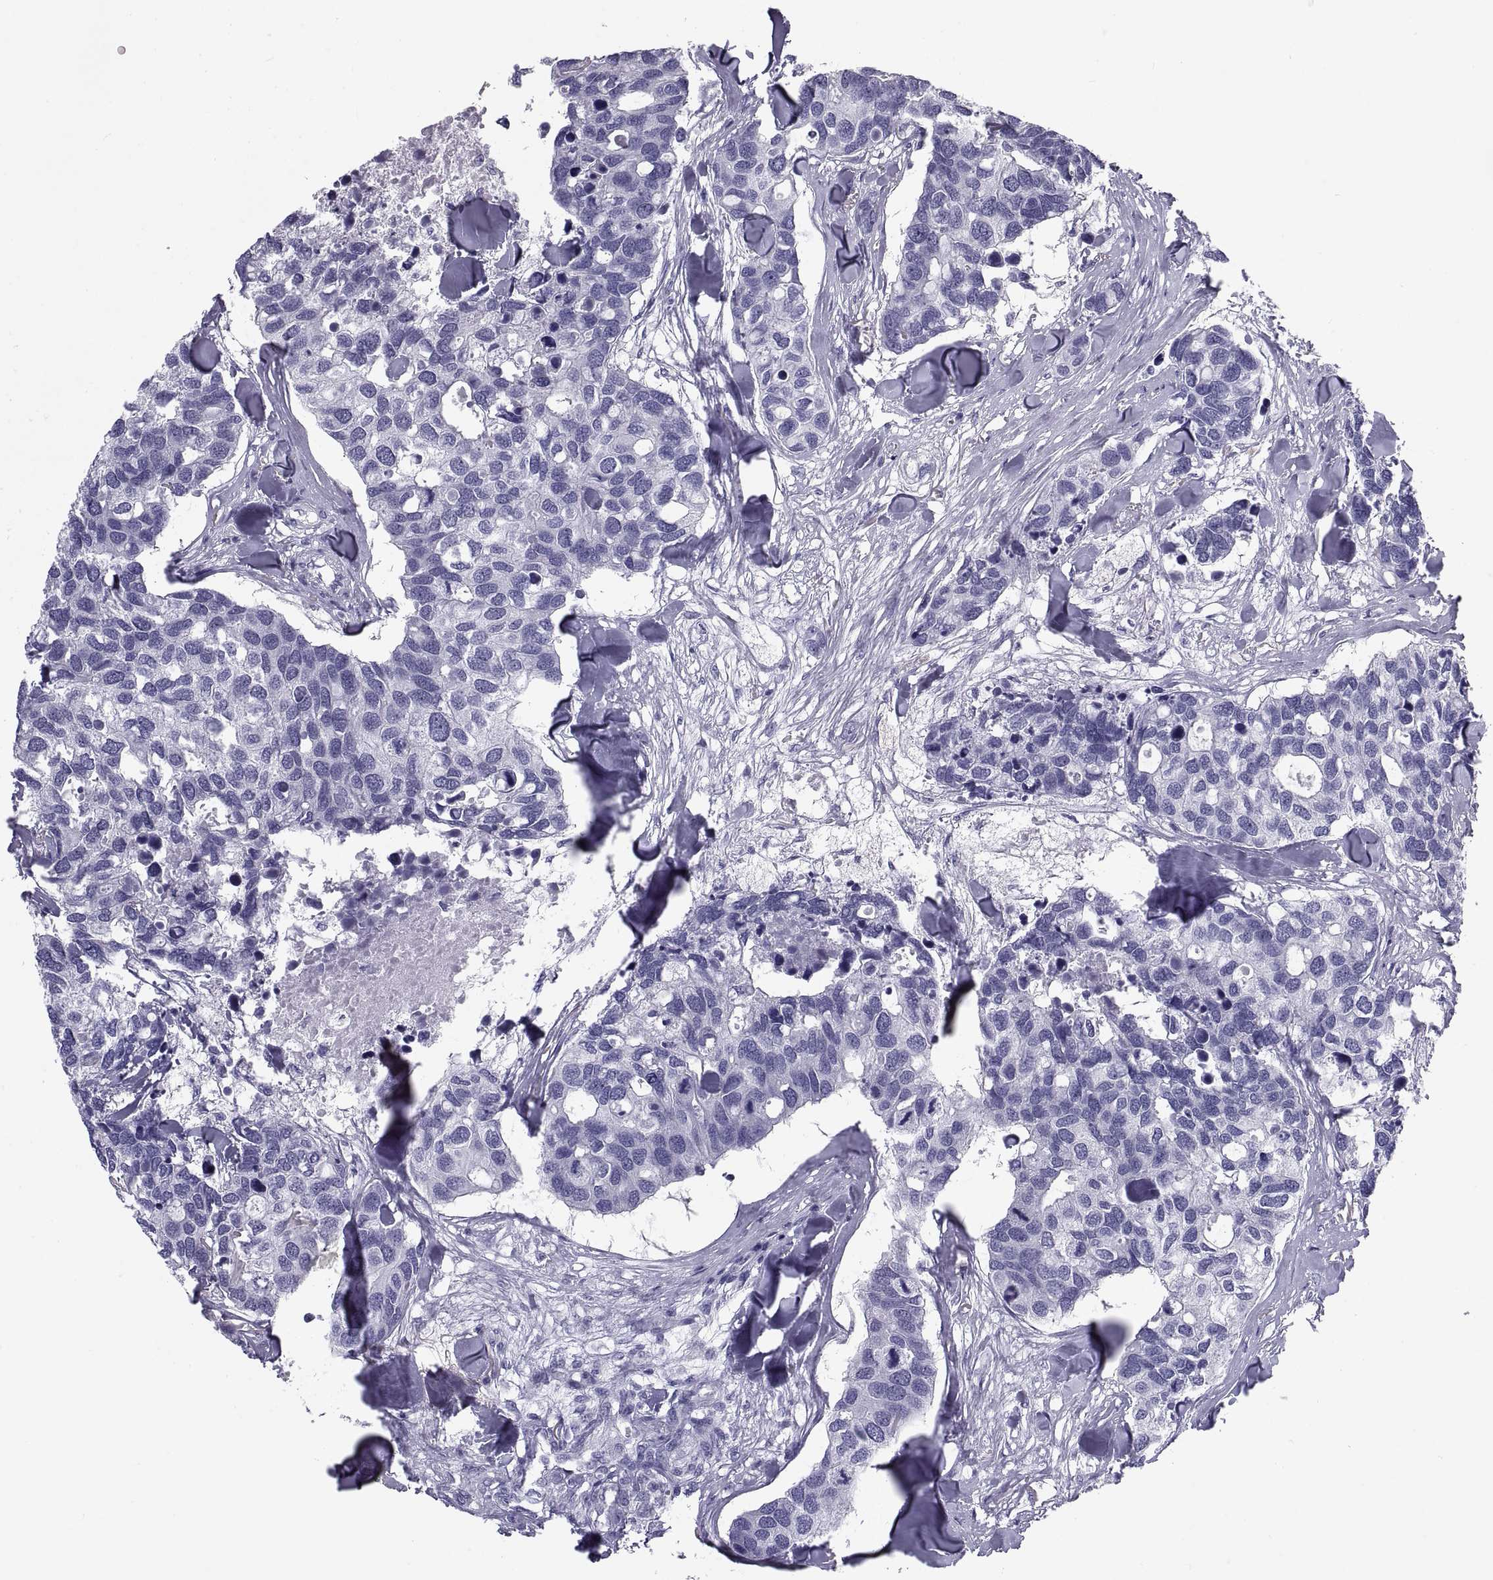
{"staining": {"intensity": "negative", "quantity": "none", "location": "none"}, "tissue": "breast cancer", "cell_type": "Tumor cells", "image_type": "cancer", "snomed": [{"axis": "morphology", "description": "Duct carcinoma"}, {"axis": "topography", "description": "Breast"}], "caption": "Photomicrograph shows no protein positivity in tumor cells of breast cancer tissue. (DAB IHC, high magnification).", "gene": "DEFB129", "patient": {"sex": "female", "age": 83}}